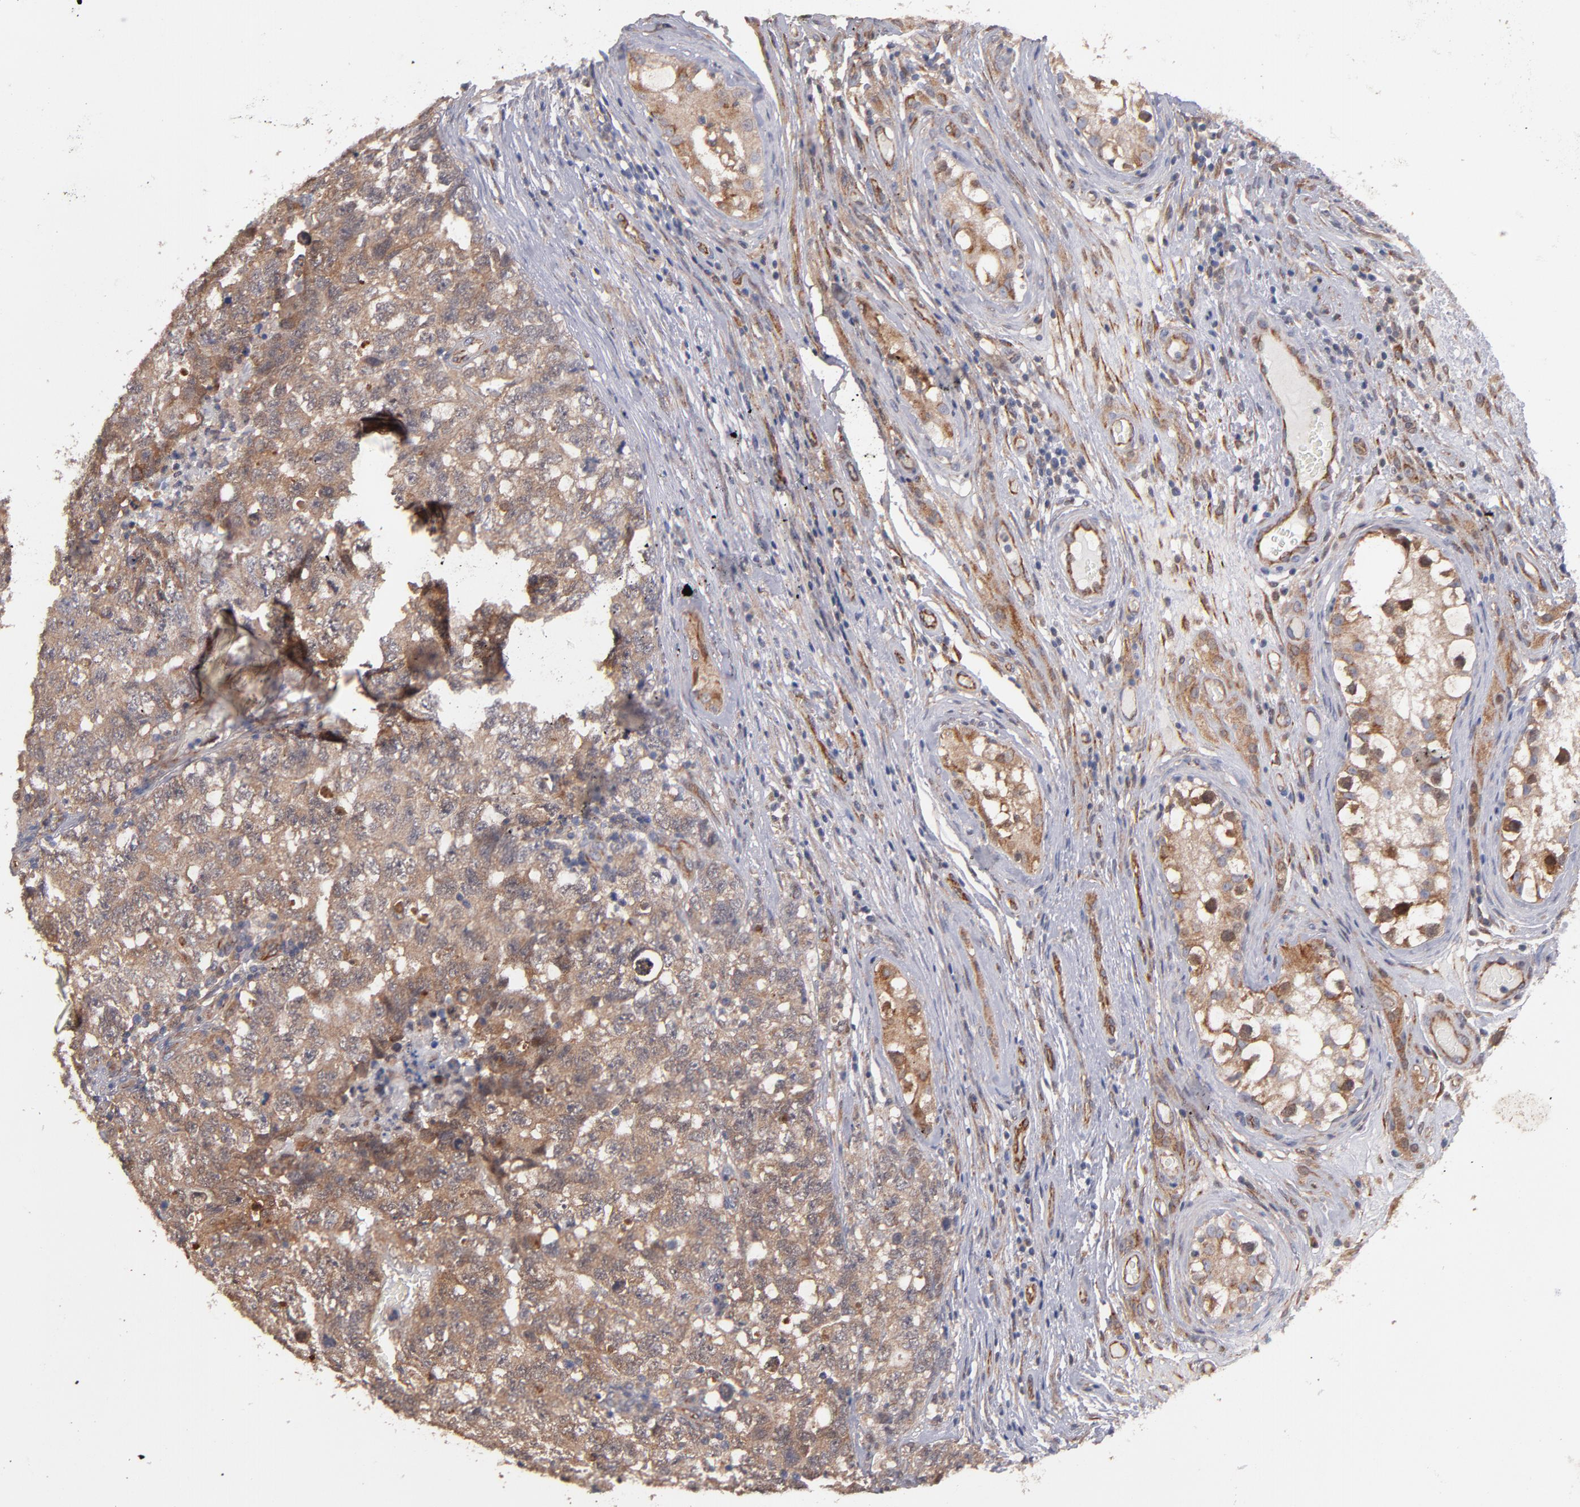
{"staining": {"intensity": "moderate", "quantity": "25%-75%", "location": "cytoplasmic/membranous"}, "tissue": "testis cancer", "cell_type": "Tumor cells", "image_type": "cancer", "snomed": [{"axis": "morphology", "description": "Carcinoma, Embryonal, NOS"}, {"axis": "topography", "description": "Testis"}], "caption": "Moderate cytoplasmic/membranous protein expression is present in about 25%-75% of tumor cells in testis embryonal carcinoma.", "gene": "GMFG", "patient": {"sex": "male", "age": 31}}